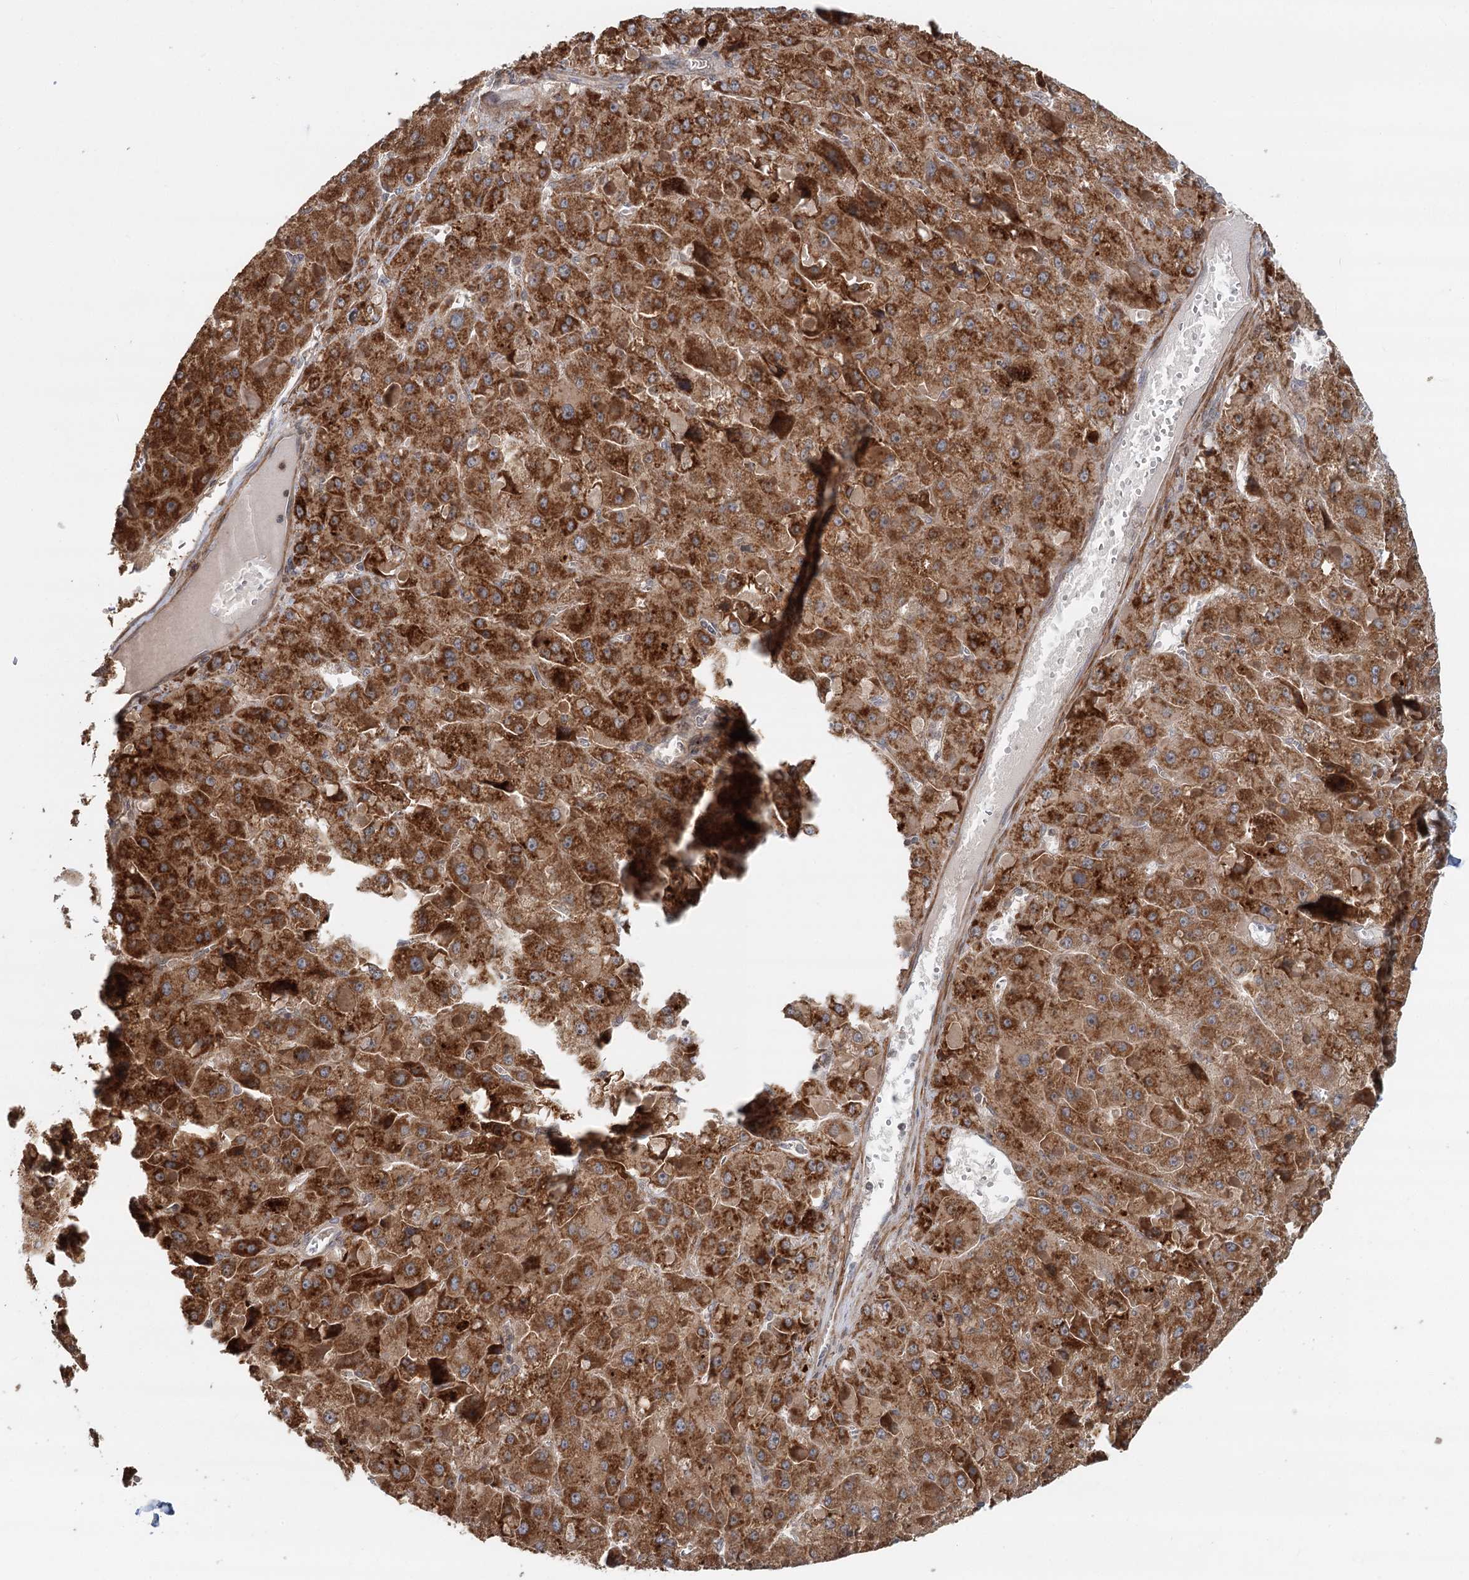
{"staining": {"intensity": "strong", "quantity": ">75%", "location": "cytoplasmic/membranous"}, "tissue": "liver cancer", "cell_type": "Tumor cells", "image_type": "cancer", "snomed": [{"axis": "morphology", "description": "Carcinoma, Hepatocellular, NOS"}, {"axis": "topography", "description": "Liver"}], "caption": "Tumor cells show high levels of strong cytoplasmic/membranous expression in approximately >75% of cells in liver cancer (hepatocellular carcinoma).", "gene": "RNF111", "patient": {"sex": "female", "age": 73}}